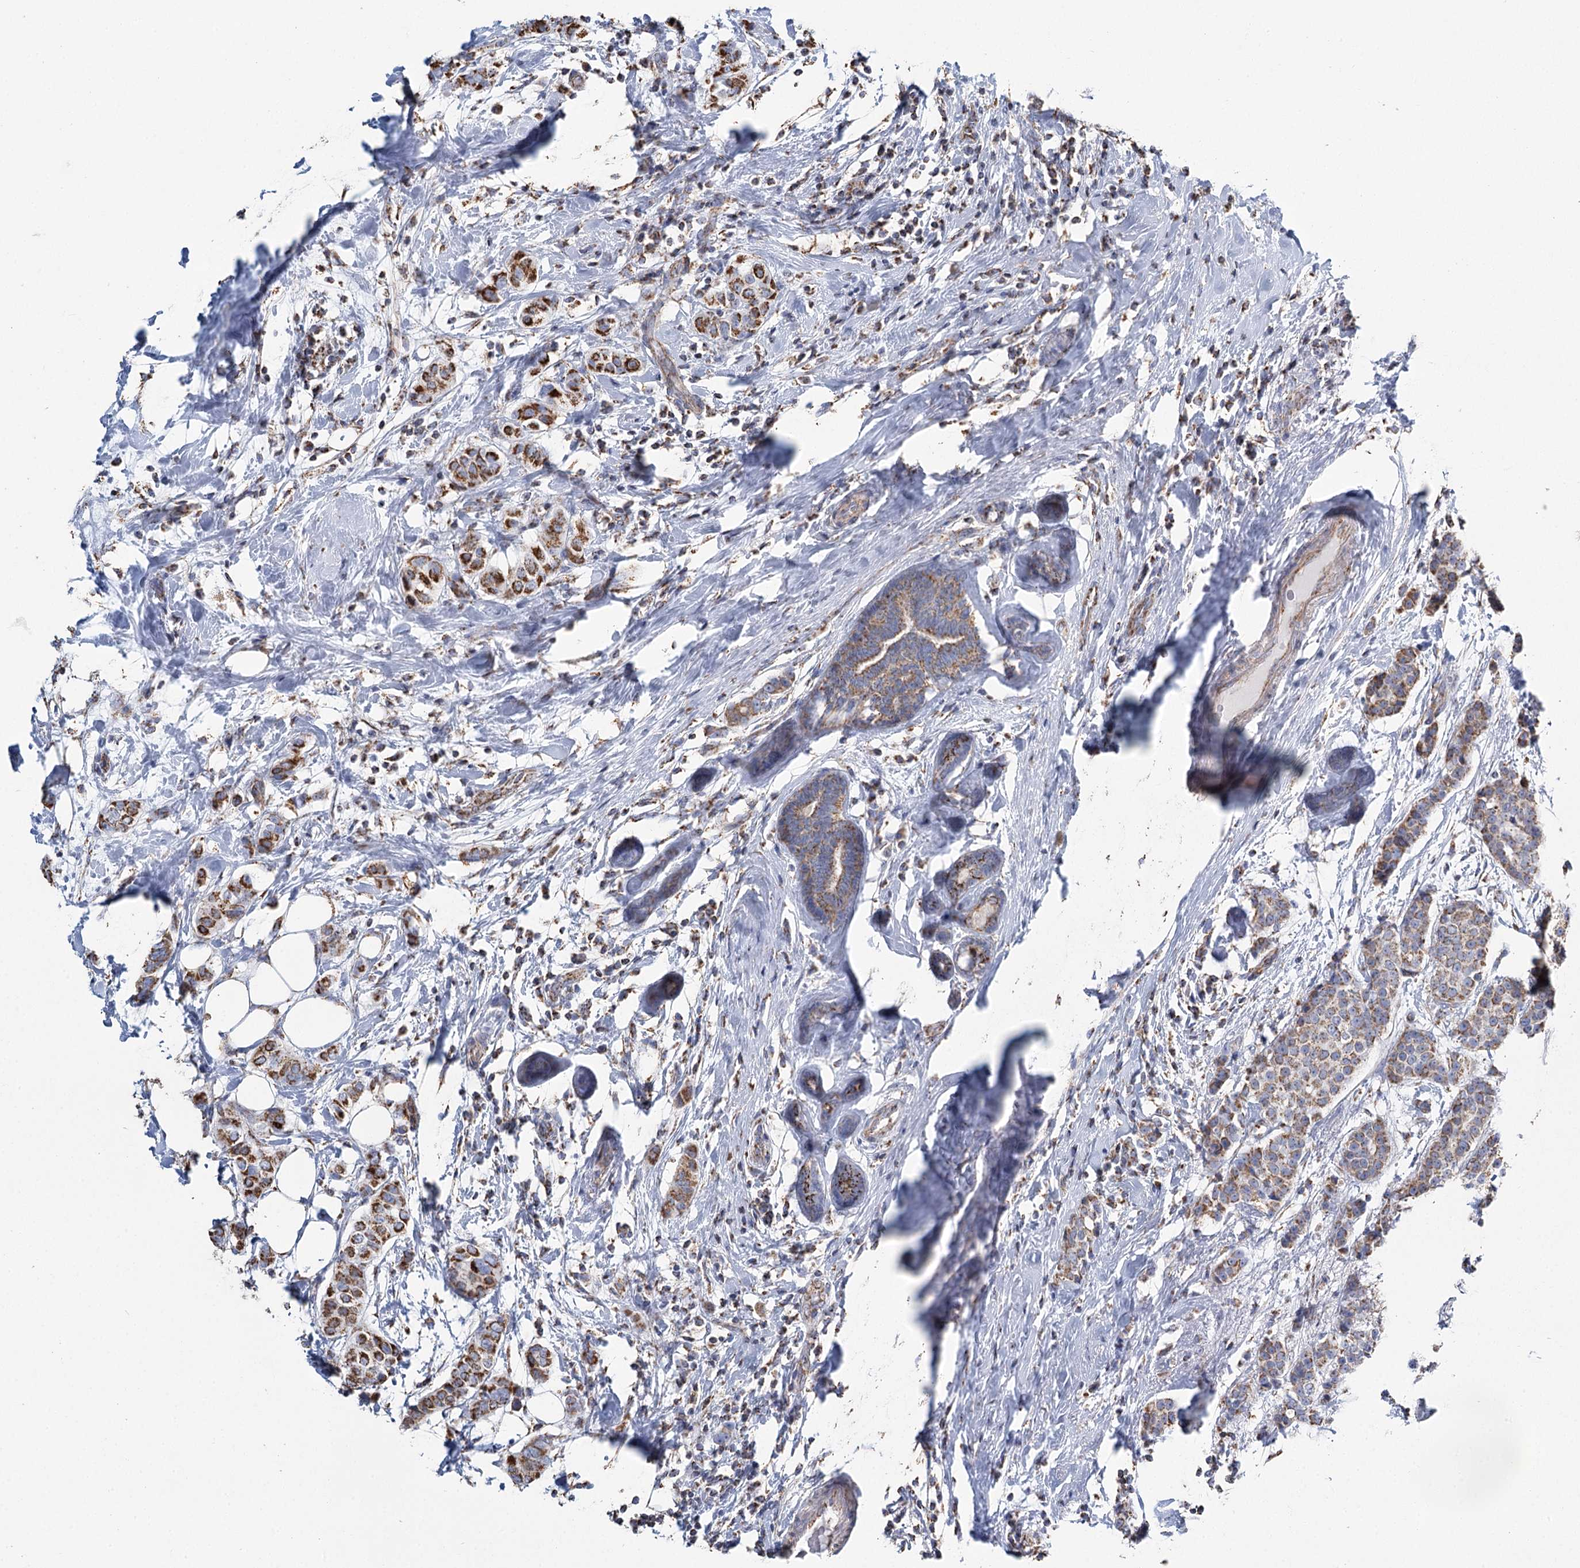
{"staining": {"intensity": "strong", "quantity": ">75%", "location": "cytoplasmic/membranous"}, "tissue": "breast cancer", "cell_type": "Tumor cells", "image_type": "cancer", "snomed": [{"axis": "morphology", "description": "Lobular carcinoma"}, {"axis": "topography", "description": "Breast"}], "caption": "Strong cytoplasmic/membranous positivity for a protein is seen in approximately >75% of tumor cells of breast lobular carcinoma using IHC.", "gene": "MRPL44", "patient": {"sex": "female", "age": 51}}